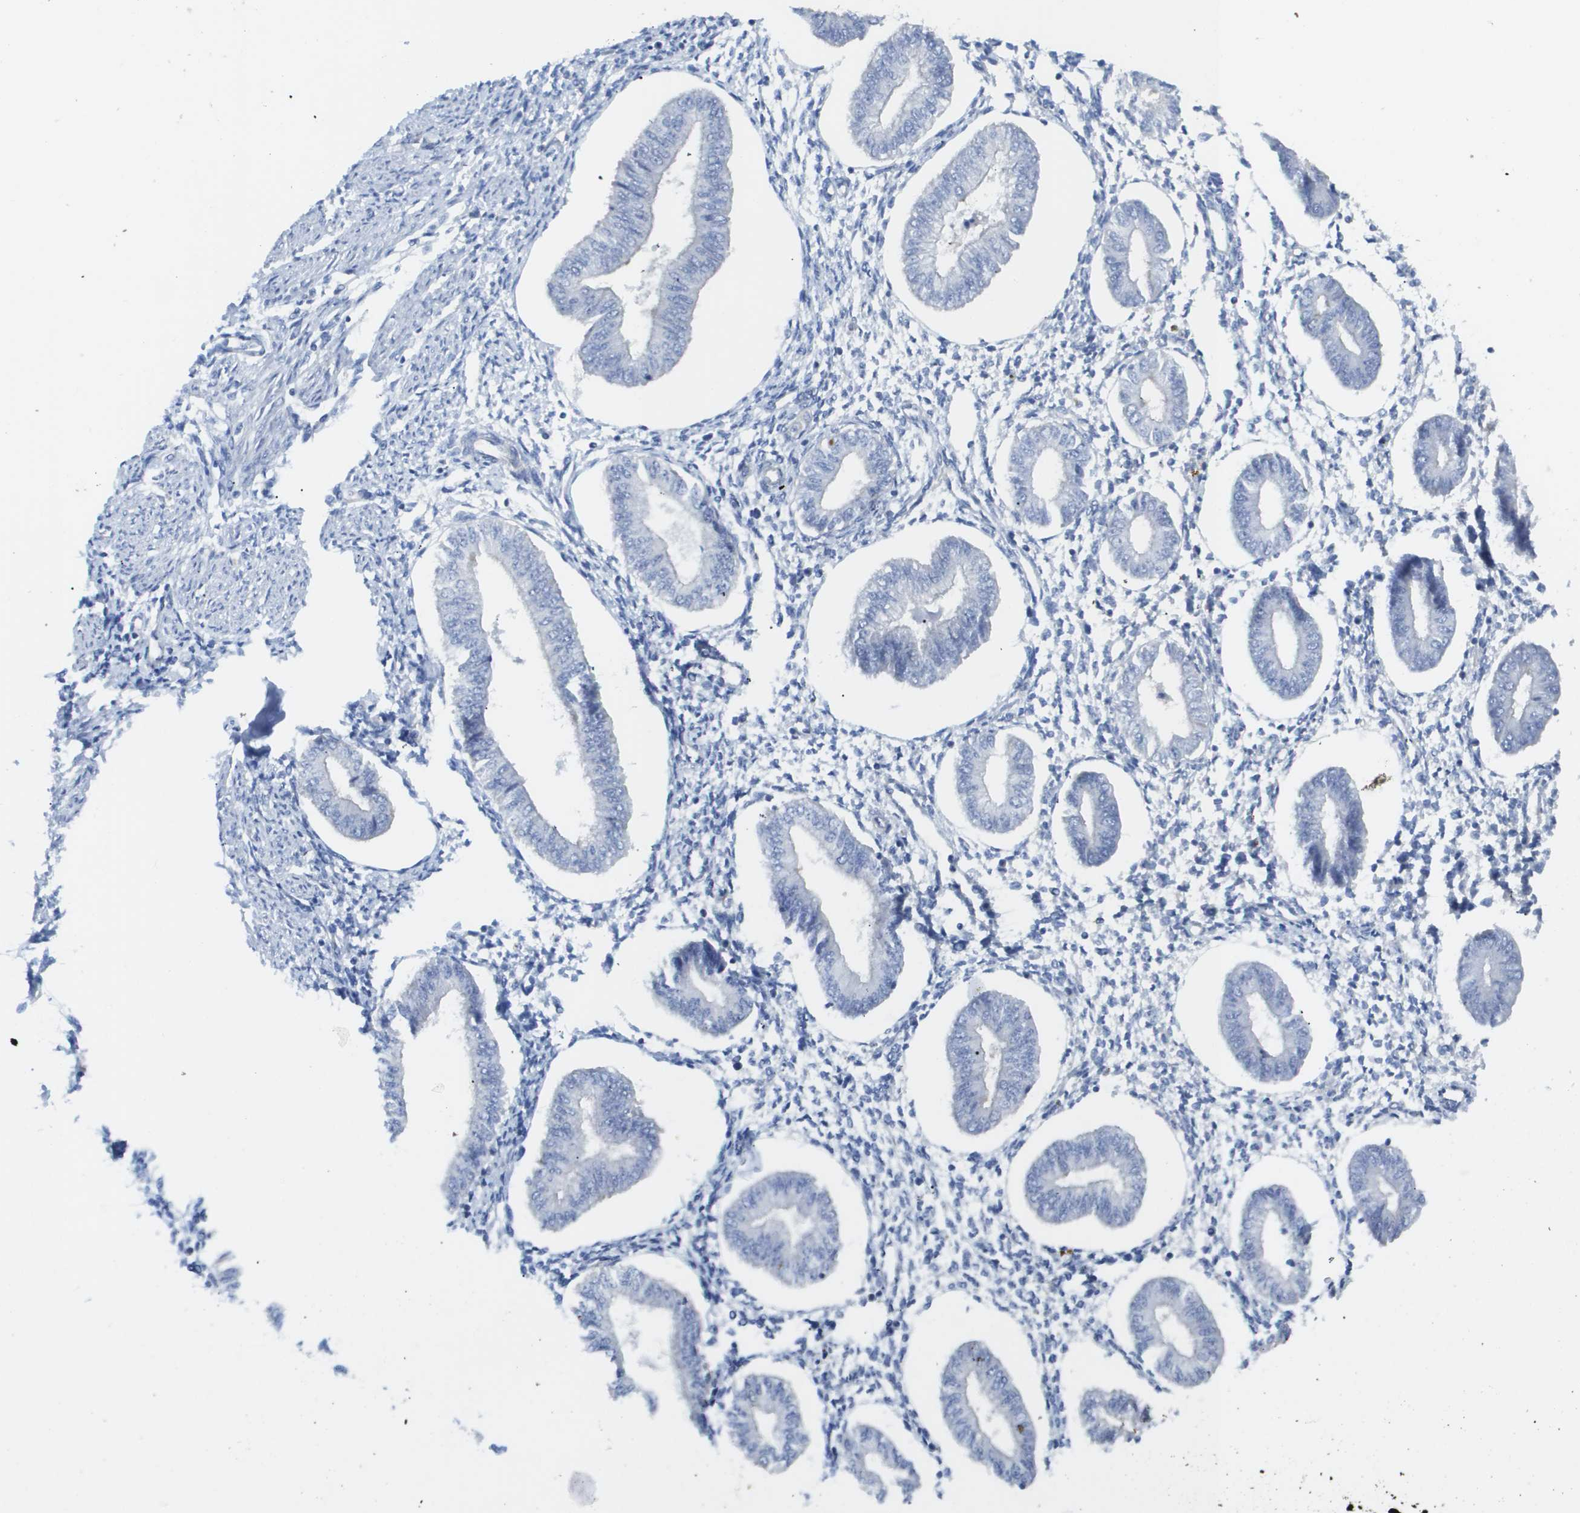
{"staining": {"intensity": "negative", "quantity": "none", "location": "none"}, "tissue": "endometrium", "cell_type": "Cells in endometrial stroma", "image_type": "normal", "snomed": [{"axis": "morphology", "description": "Normal tissue, NOS"}, {"axis": "topography", "description": "Endometrium"}], "caption": "Immunohistochemical staining of benign human endometrium shows no significant positivity in cells in endometrial stroma.", "gene": "MYL3", "patient": {"sex": "female", "age": 50}}